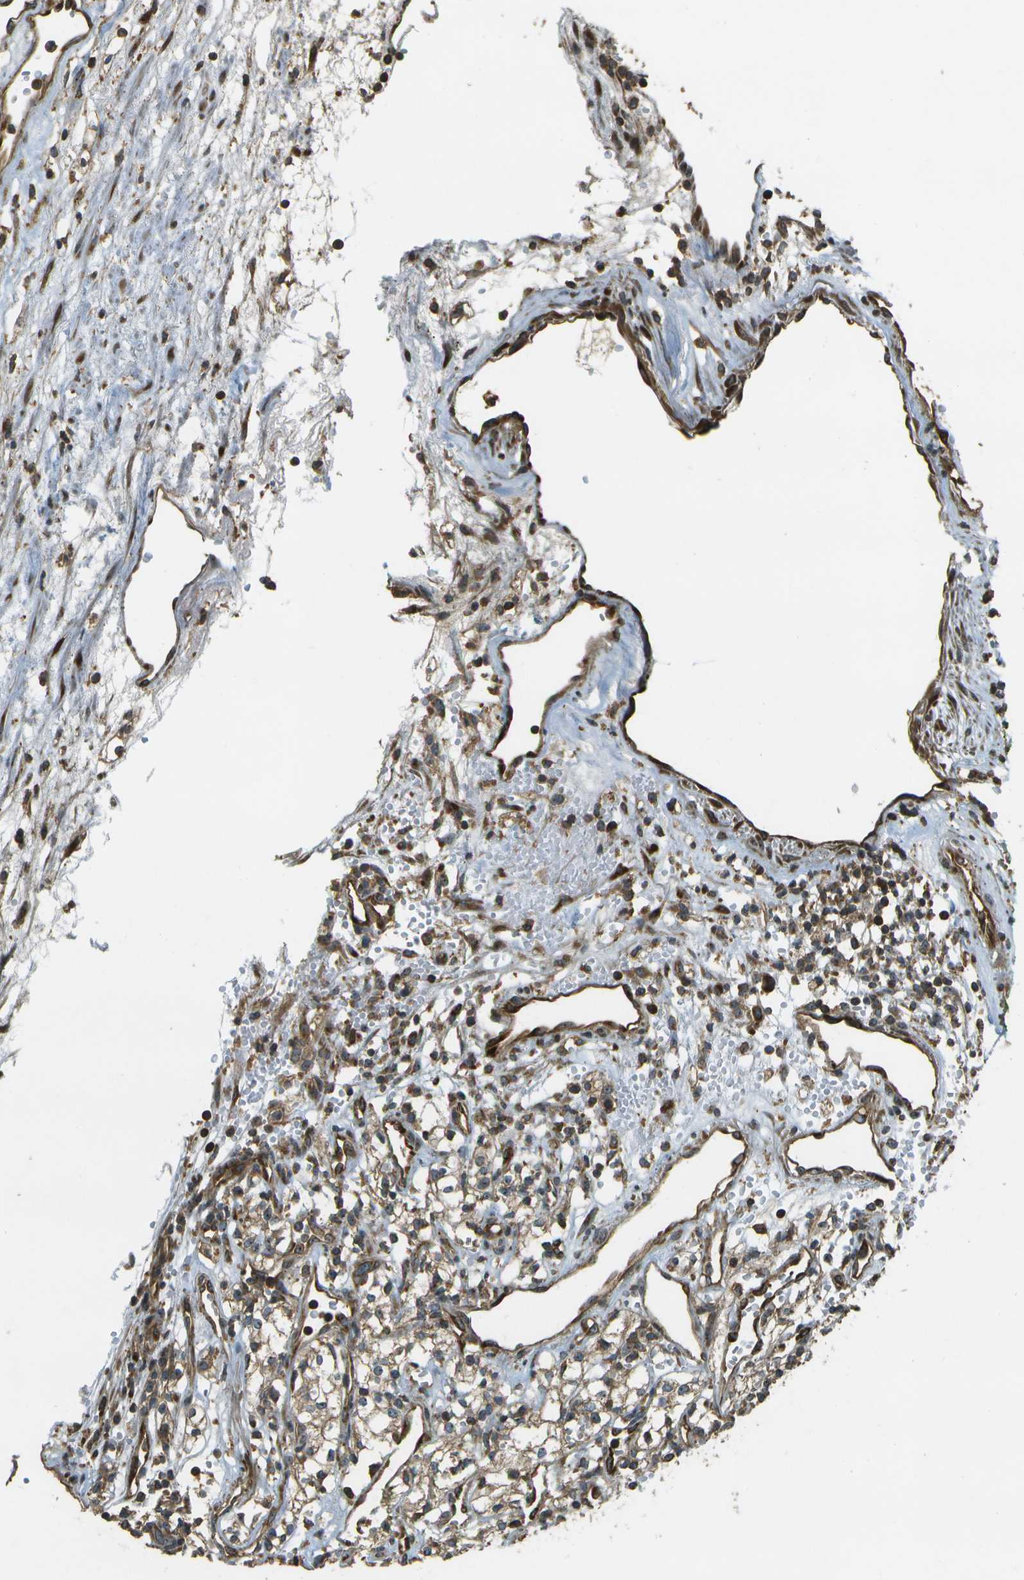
{"staining": {"intensity": "weak", "quantity": ">75%", "location": "cytoplasmic/membranous"}, "tissue": "renal cancer", "cell_type": "Tumor cells", "image_type": "cancer", "snomed": [{"axis": "morphology", "description": "Adenocarcinoma, NOS"}, {"axis": "topography", "description": "Kidney"}], "caption": "A brown stain labels weak cytoplasmic/membranous expression of a protein in renal cancer (adenocarcinoma) tumor cells.", "gene": "LRP12", "patient": {"sex": "male", "age": 59}}